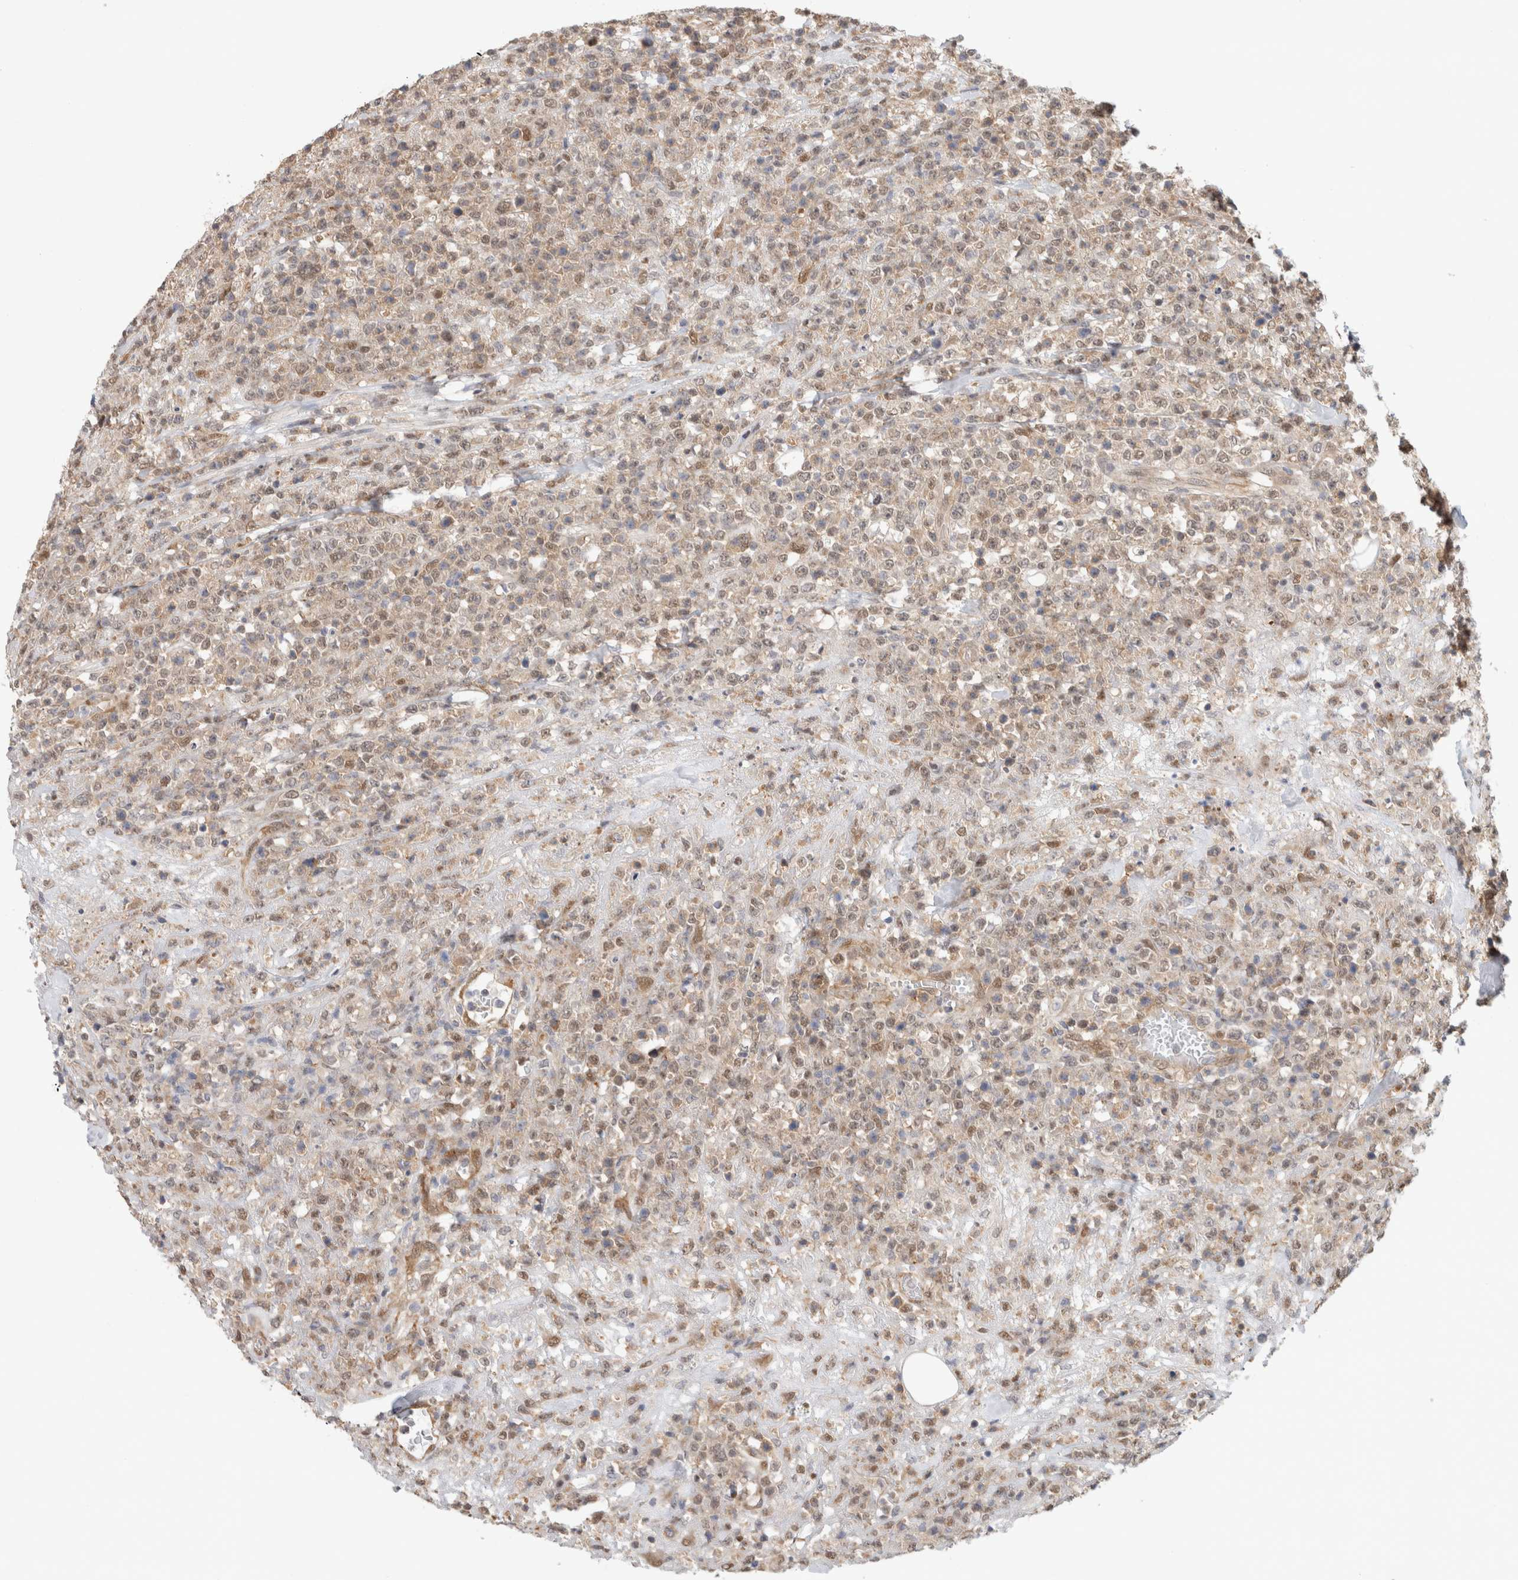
{"staining": {"intensity": "weak", "quantity": "25%-75%", "location": "nuclear"}, "tissue": "lymphoma", "cell_type": "Tumor cells", "image_type": "cancer", "snomed": [{"axis": "morphology", "description": "Malignant lymphoma, non-Hodgkin's type, High grade"}, {"axis": "topography", "description": "Colon"}], "caption": "Immunohistochemical staining of lymphoma exhibits low levels of weak nuclear protein expression in approximately 25%-75% of tumor cells.", "gene": "EIF4G3", "patient": {"sex": "female", "age": 53}}